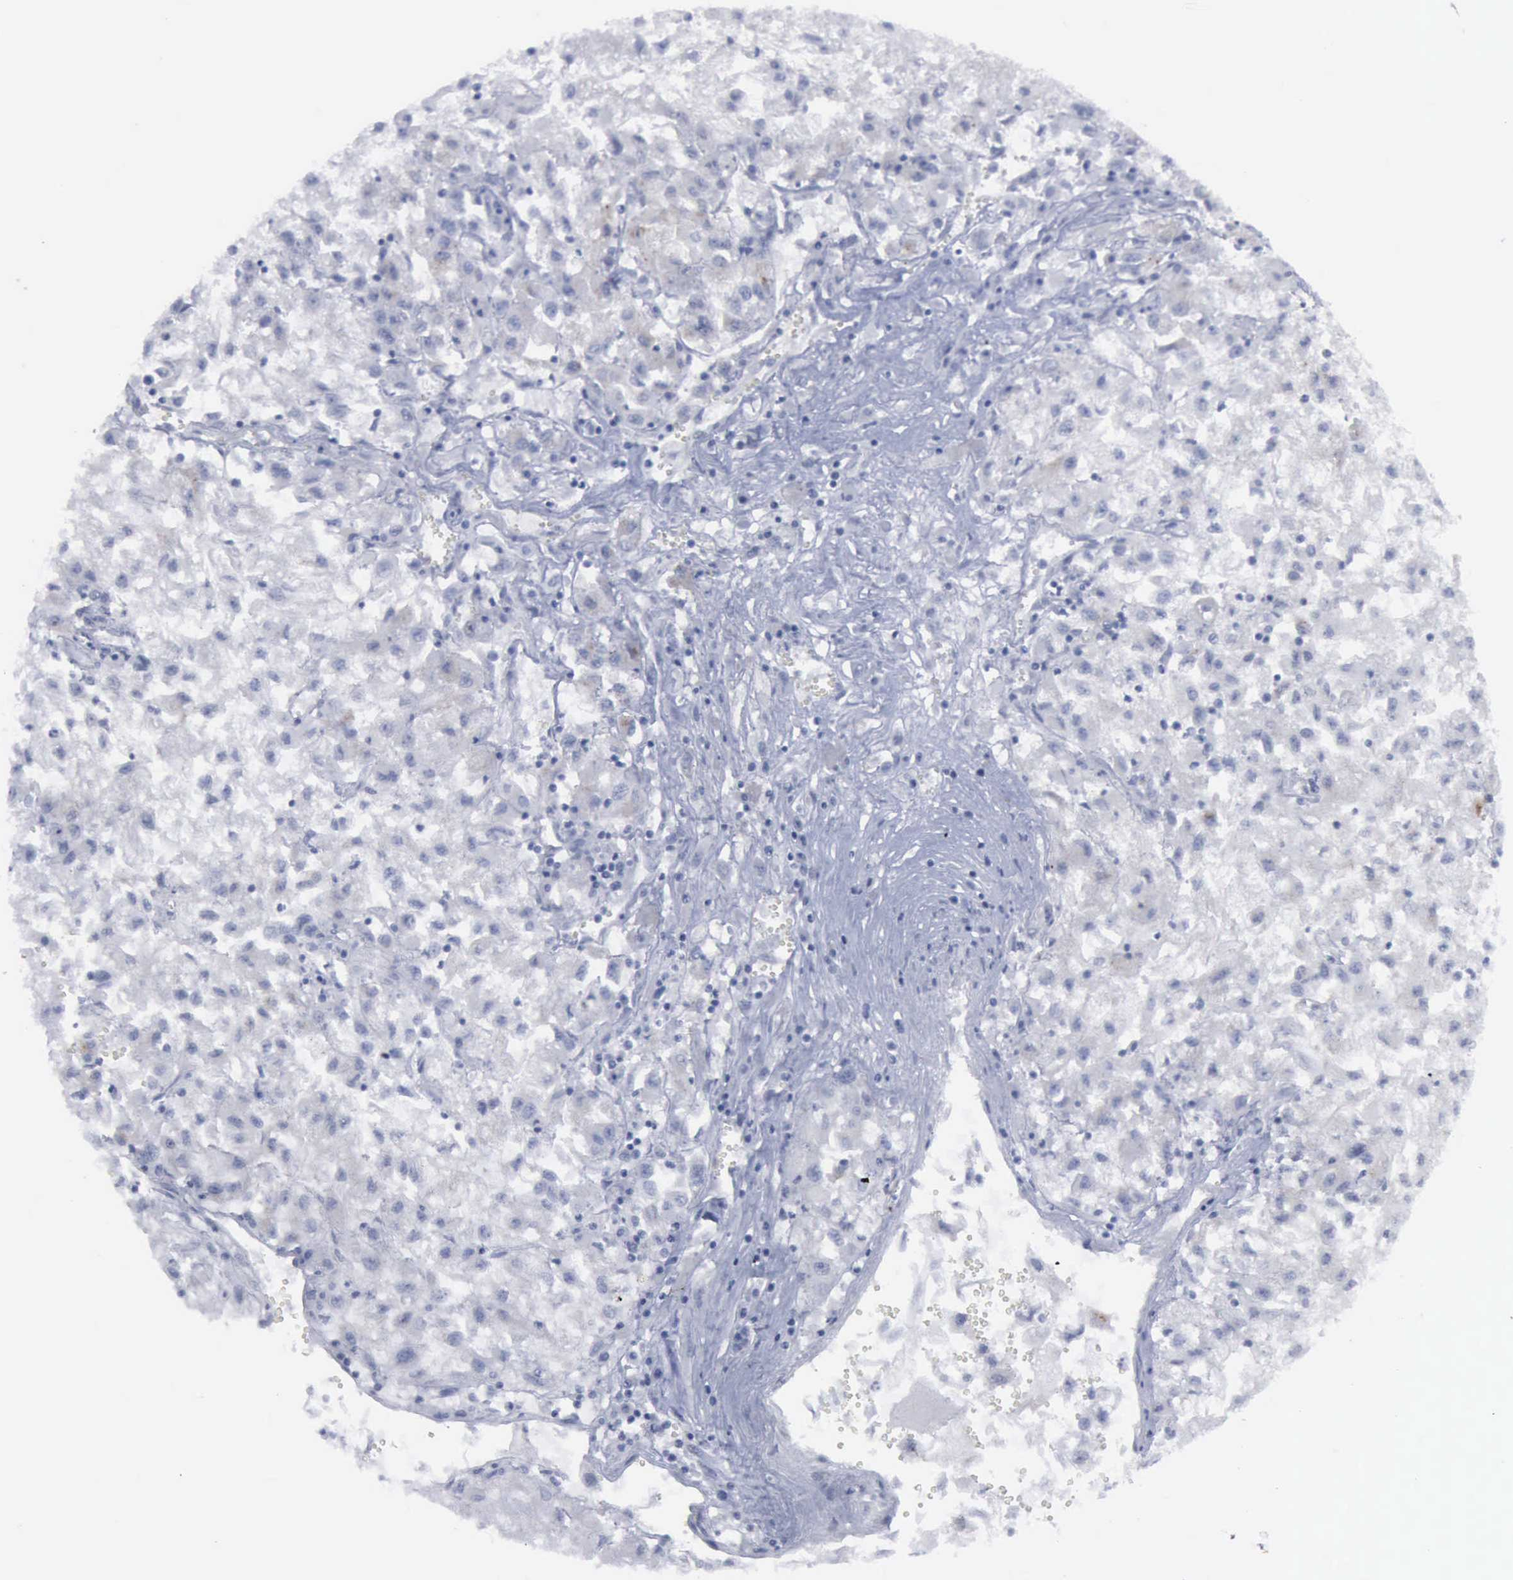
{"staining": {"intensity": "negative", "quantity": "none", "location": "none"}, "tissue": "renal cancer", "cell_type": "Tumor cells", "image_type": "cancer", "snomed": [{"axis": "morphology", "description": "Adenocarcinoma, NOS"}, {"axis": "topography", "description": "Kidney"}], "caption": "The immunohistochemistry (IHC) photomicrograph has no significant expression in tumor cells of renal cancer (adenocarcinoma) tissue.", "gene": "VCAM1", "patient": {"sex": "male", "age": 59}}